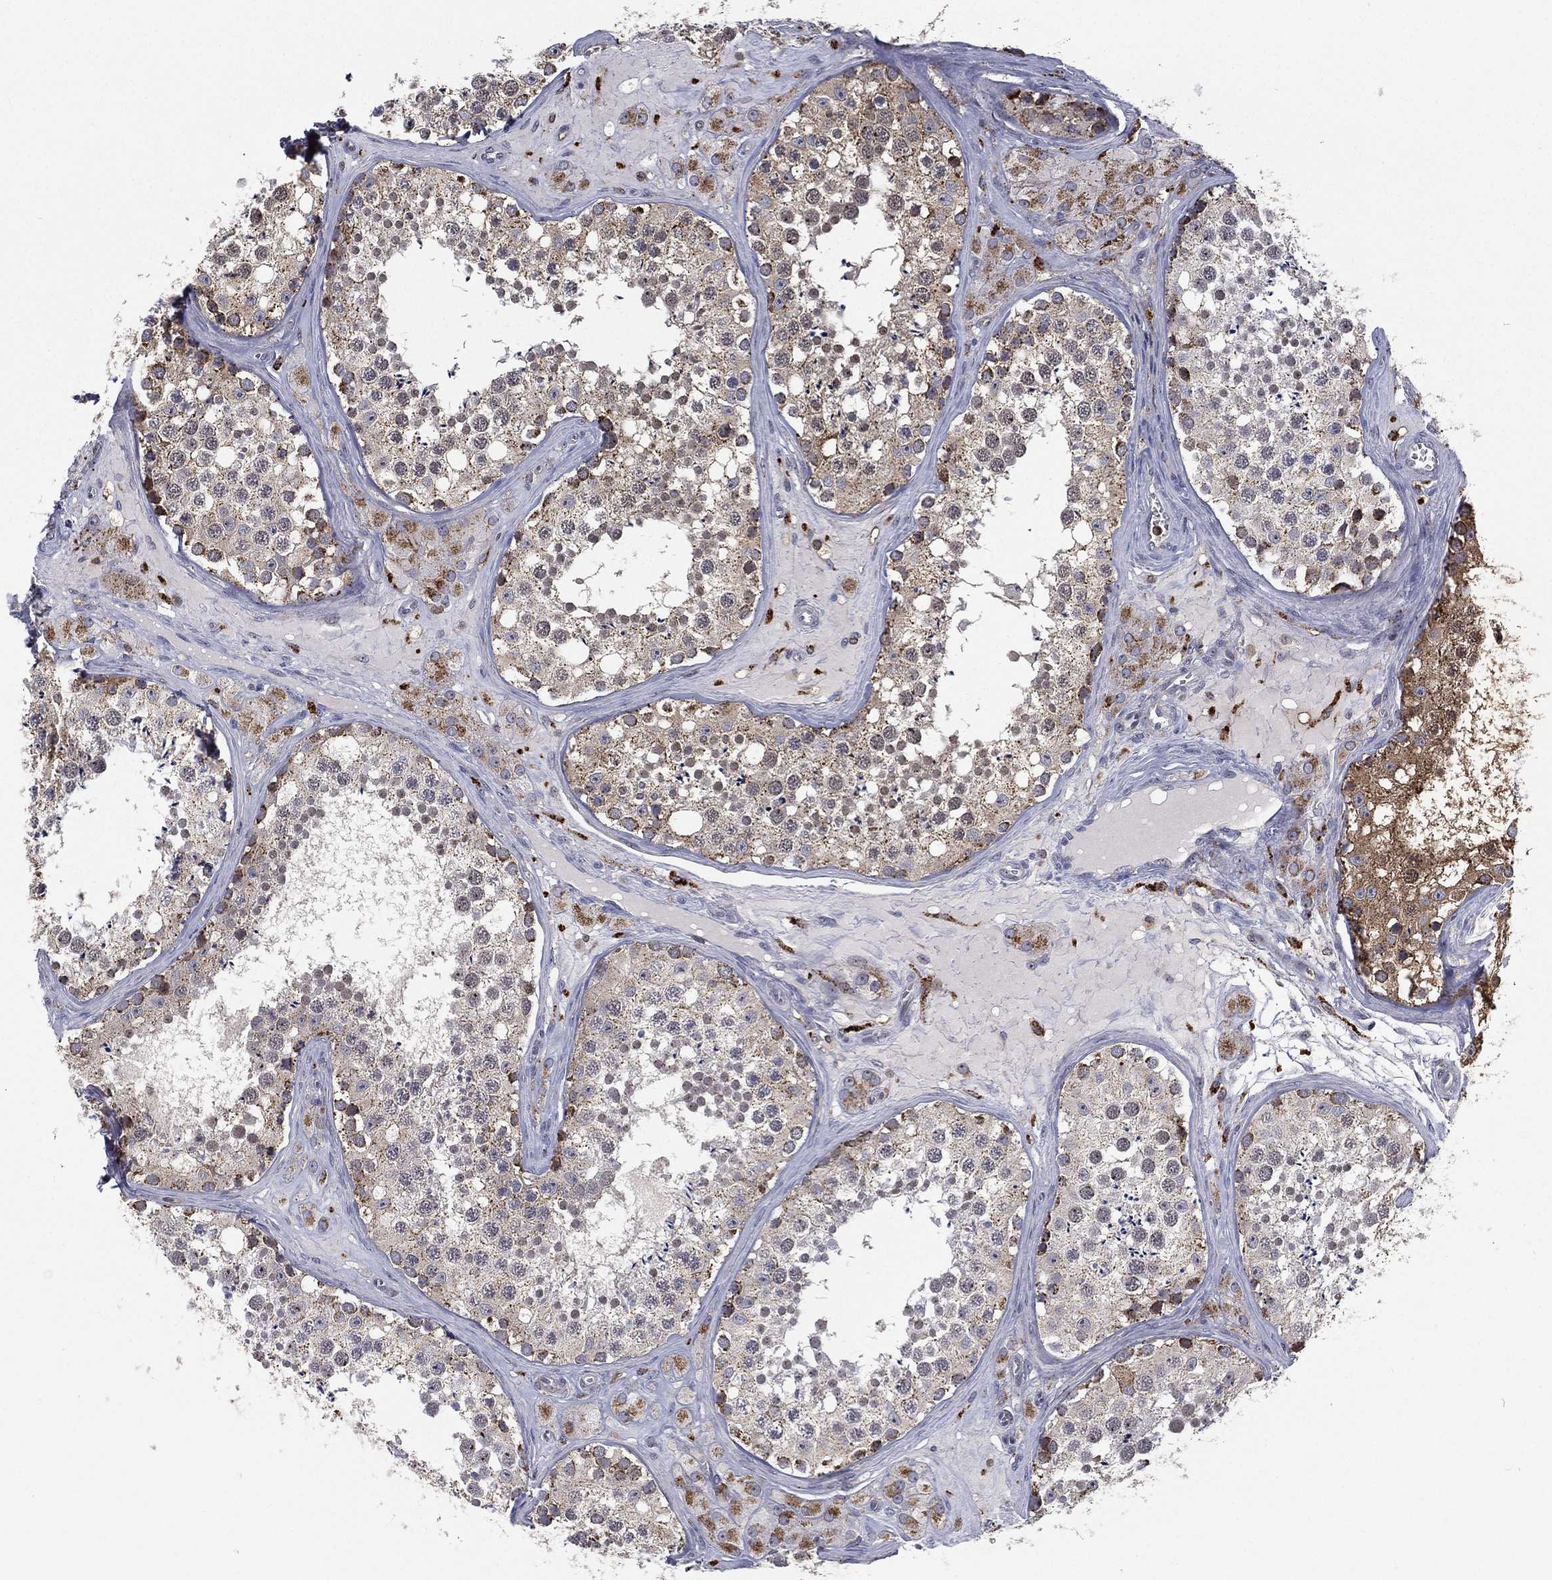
{"staining": {"intensity": "strong", "quantity": "<25%", "location": "cytoplasmic/membranous"}, "tissue": "testis", "cell_type": "Cells in seminiferous ducts", "image_type": "normal", "snomed": [{"axis": "morphology", "description": "Normal tissue, NOS"}, {"axis": "topography", "description": "Testis"}], "caption": "Brown immunohistochemical staining in normal human testis reveals strong cytoplasmic/membranous positivity in approximately <25% of cells in seminiferous ducts. (DAB IHC, brown staining for protein, blue staining for nuclei).", "gene": "RIN3", "patient": {"sex": "male", "age": 31}}